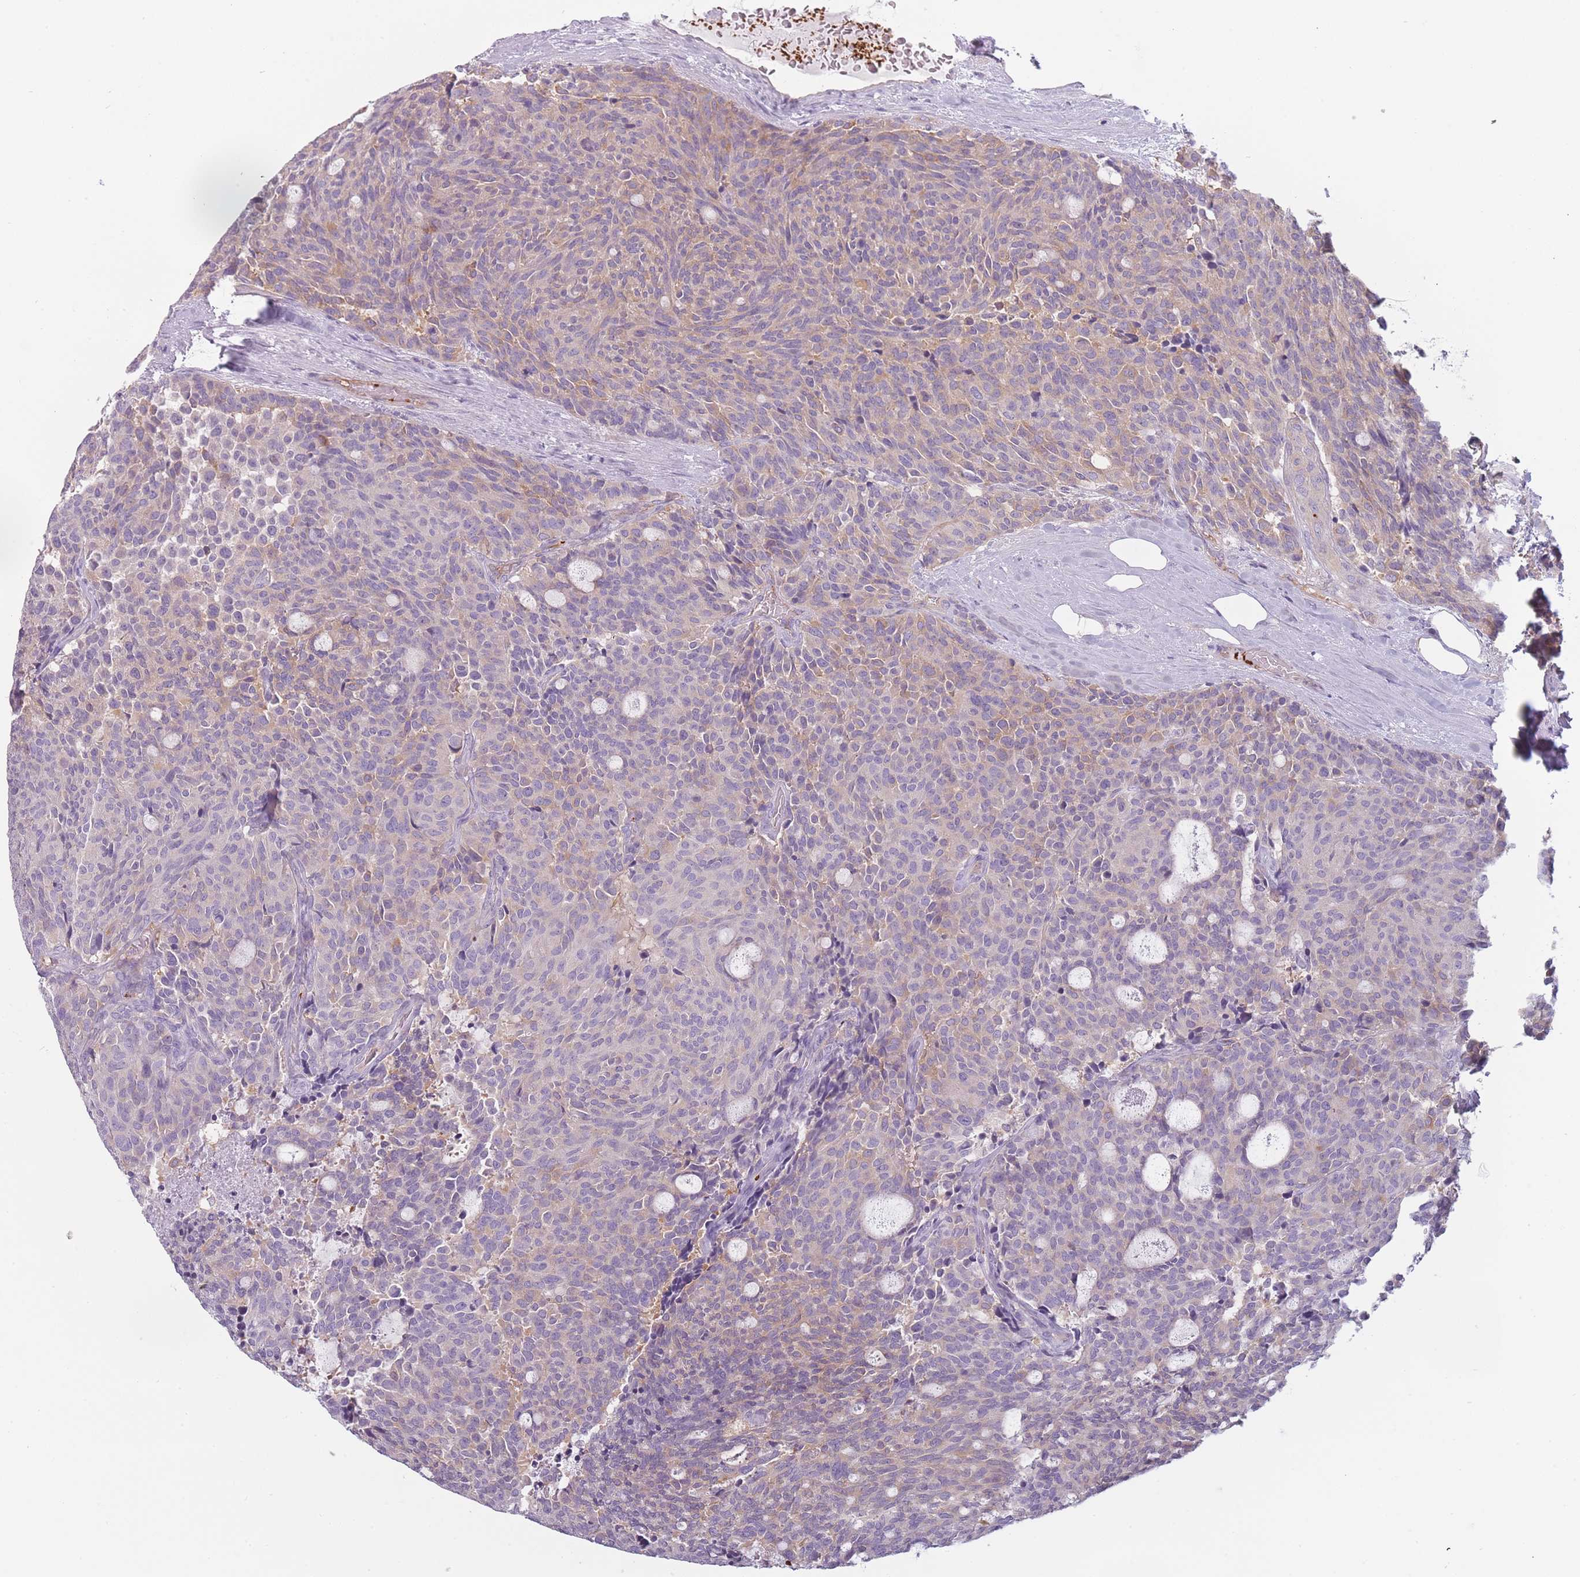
{"staining": {"intensity": "weak", "quantity": "<25%", "location": "cytoplasmic/membranous"}, "tissue": "carcinoid", "cell_type": "Tumor cells", "image_type": "cancer", "snomed": [{"axis": "morphology", "description": "Carcinoid, malignant, NOS"}, {"axis": "topography", "description": "Pancreas"}], "caption": "DAB (3,3'-diaminobenzidine) immunohistochemical staining of human carcinoid displays no significant positivity in tumor cells.", "gene": "NDST2", "patient": {"sex": "female", "age": 54}}